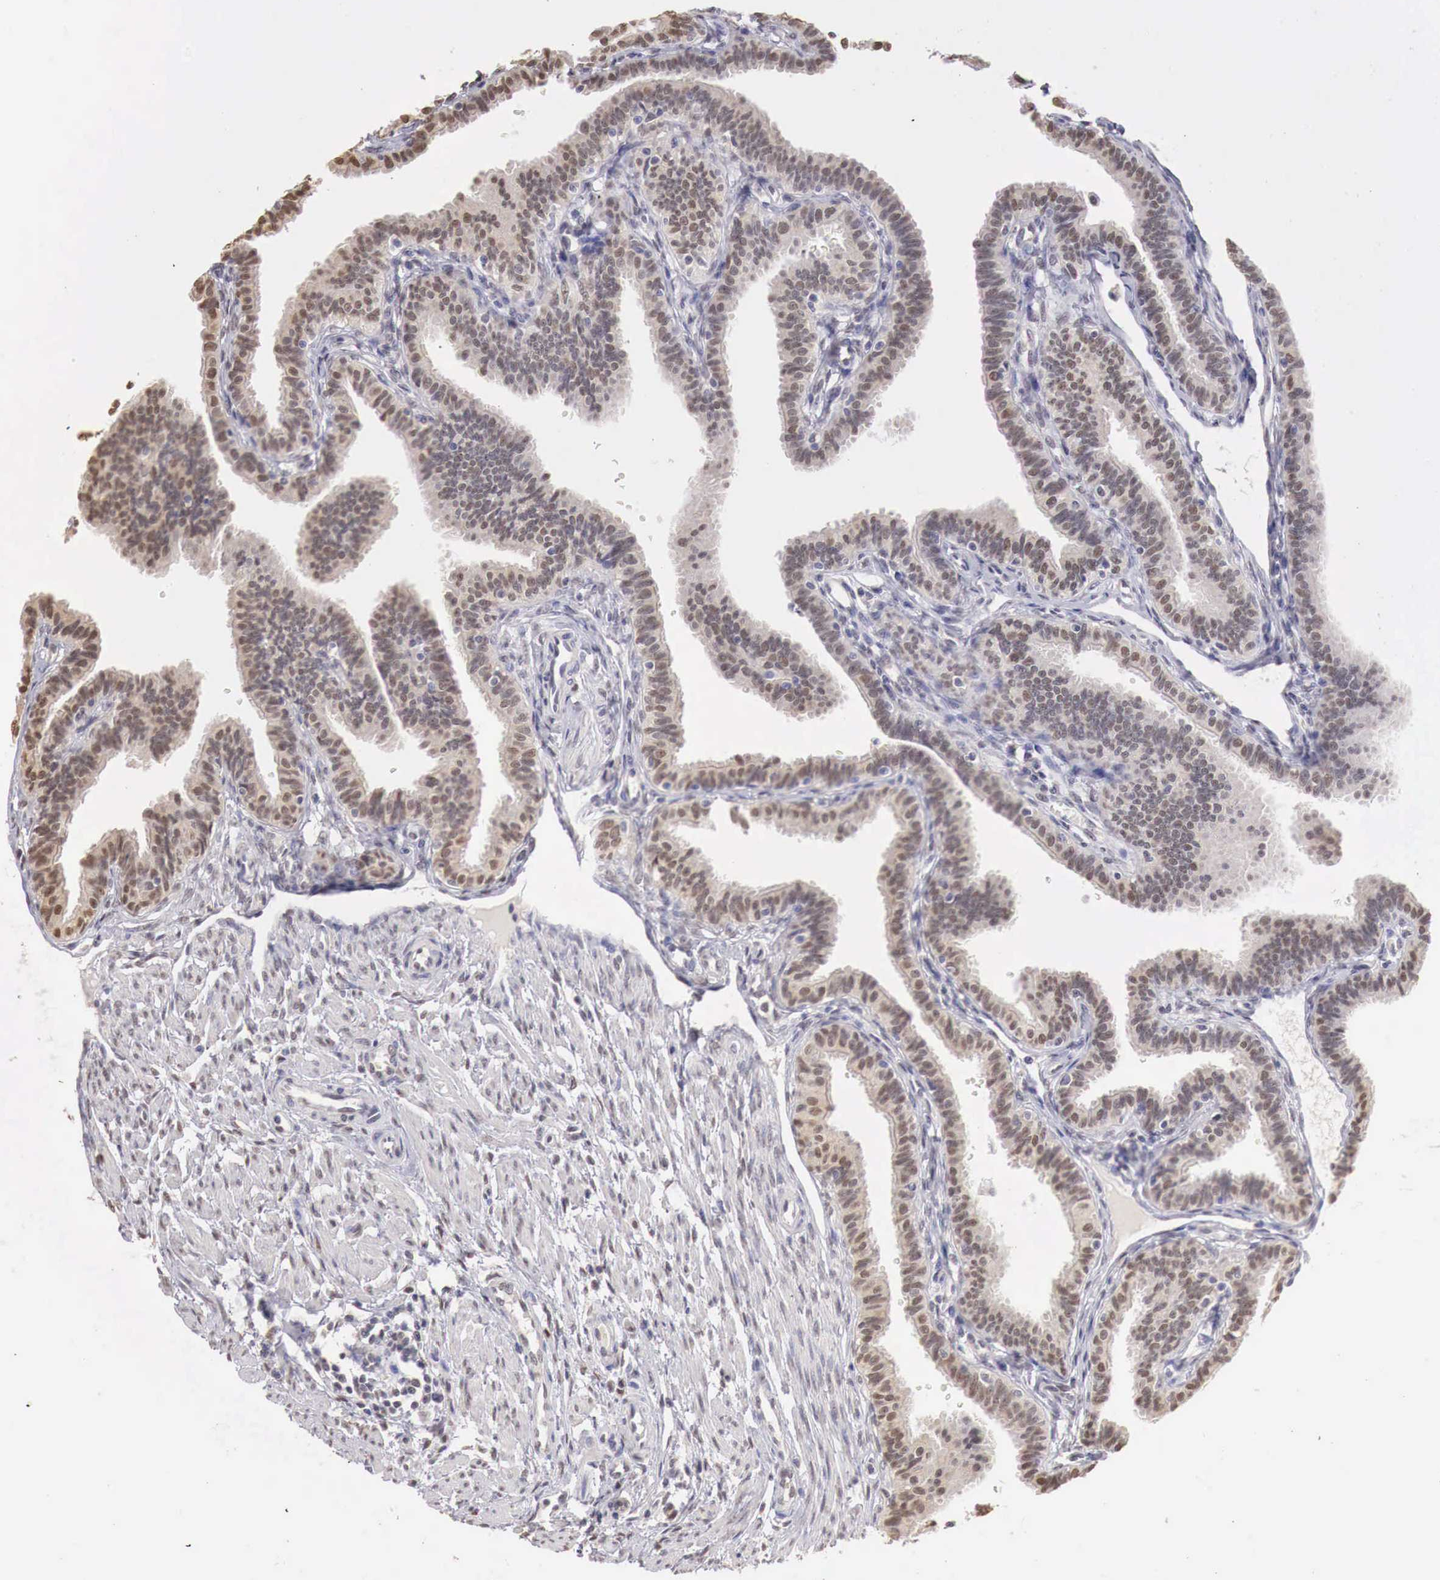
{"staining": {"intensity": "weak", "quantity": "25%-75%", "location": "nuclear"}, "tissue": "fallopian tube", "cell_type": "Glandular cells", "image_type": "normal", "snomed": [{"axis": "morphology", "description": "Normal tissue, NOS"}, {"axis": "topography", "description": "Fallopian tube"}], "caption": "High-magnification brightfield microscopy of benign fallopian tube stained with DAB (3,3'-diaminobenzidine) (brown) and counterstained with hematoxylin (blue). glandular cells exhibit weak nuclear positivity is identified in approximately25%-75% of cells.", "gene": "UBA1", "patient": {"sex": "female", "age": 32}}